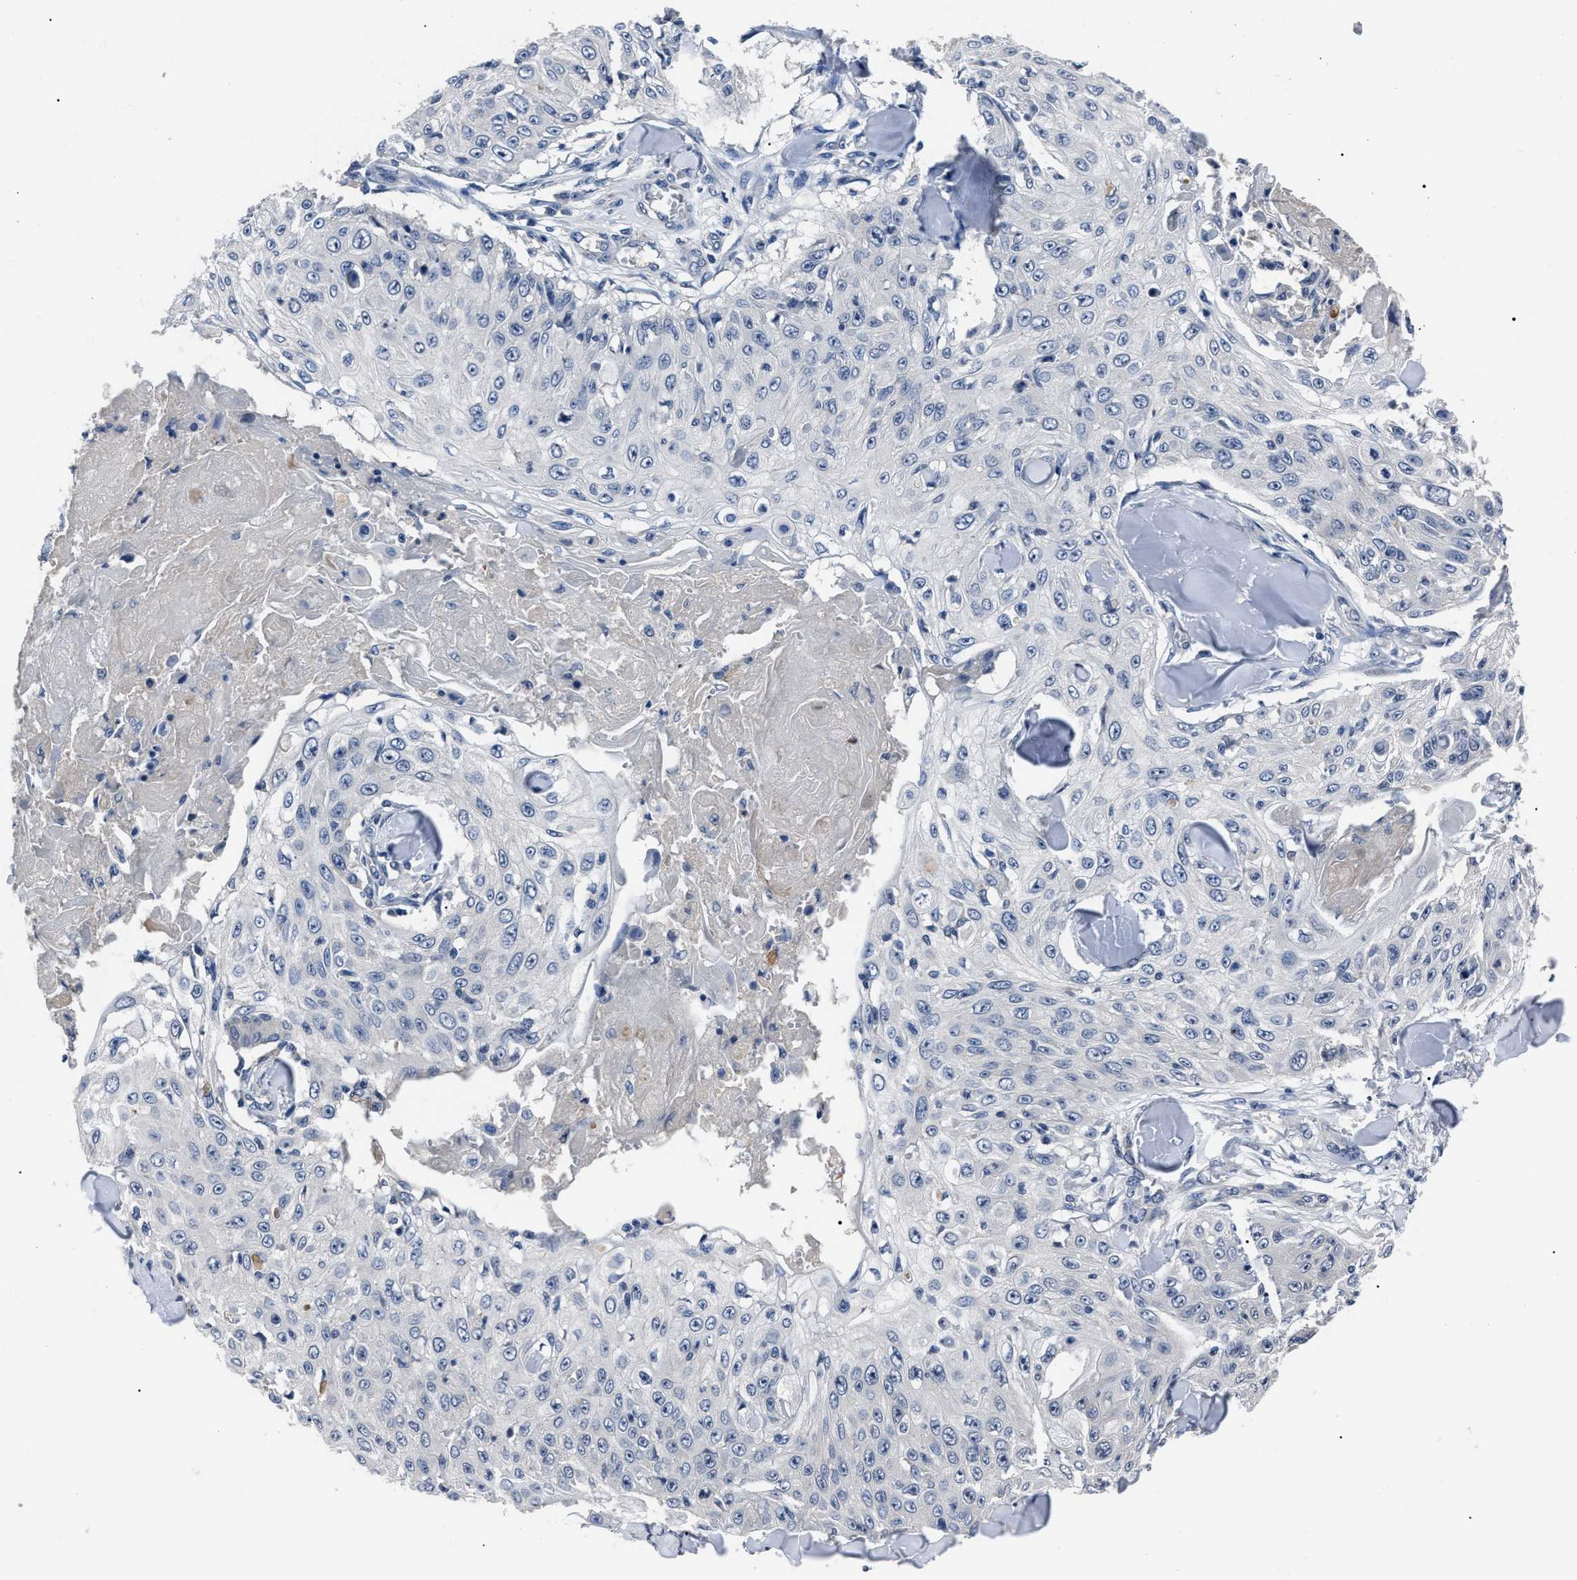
{"staining": {"intensity": "negative", "quantity": "none", "location": "none"}, "tissue": "skin cancer", "cell_type": "Tumor cells", "image_type": "cancer", "snomed": [{"axis": "morphology", "description": "Squamous cell carcinoma, NOS"}, {"axis": "topography", "description": "Skin"}], "caption": "High power microscopy photomicrograph of an immunohistochemistry (IHC) micrograph of skin squamous cell carcinoma, revealing no significant staining in tumor cells.", "gene": "LRWD1", "patient": {"sex": "male", "age": 86}}